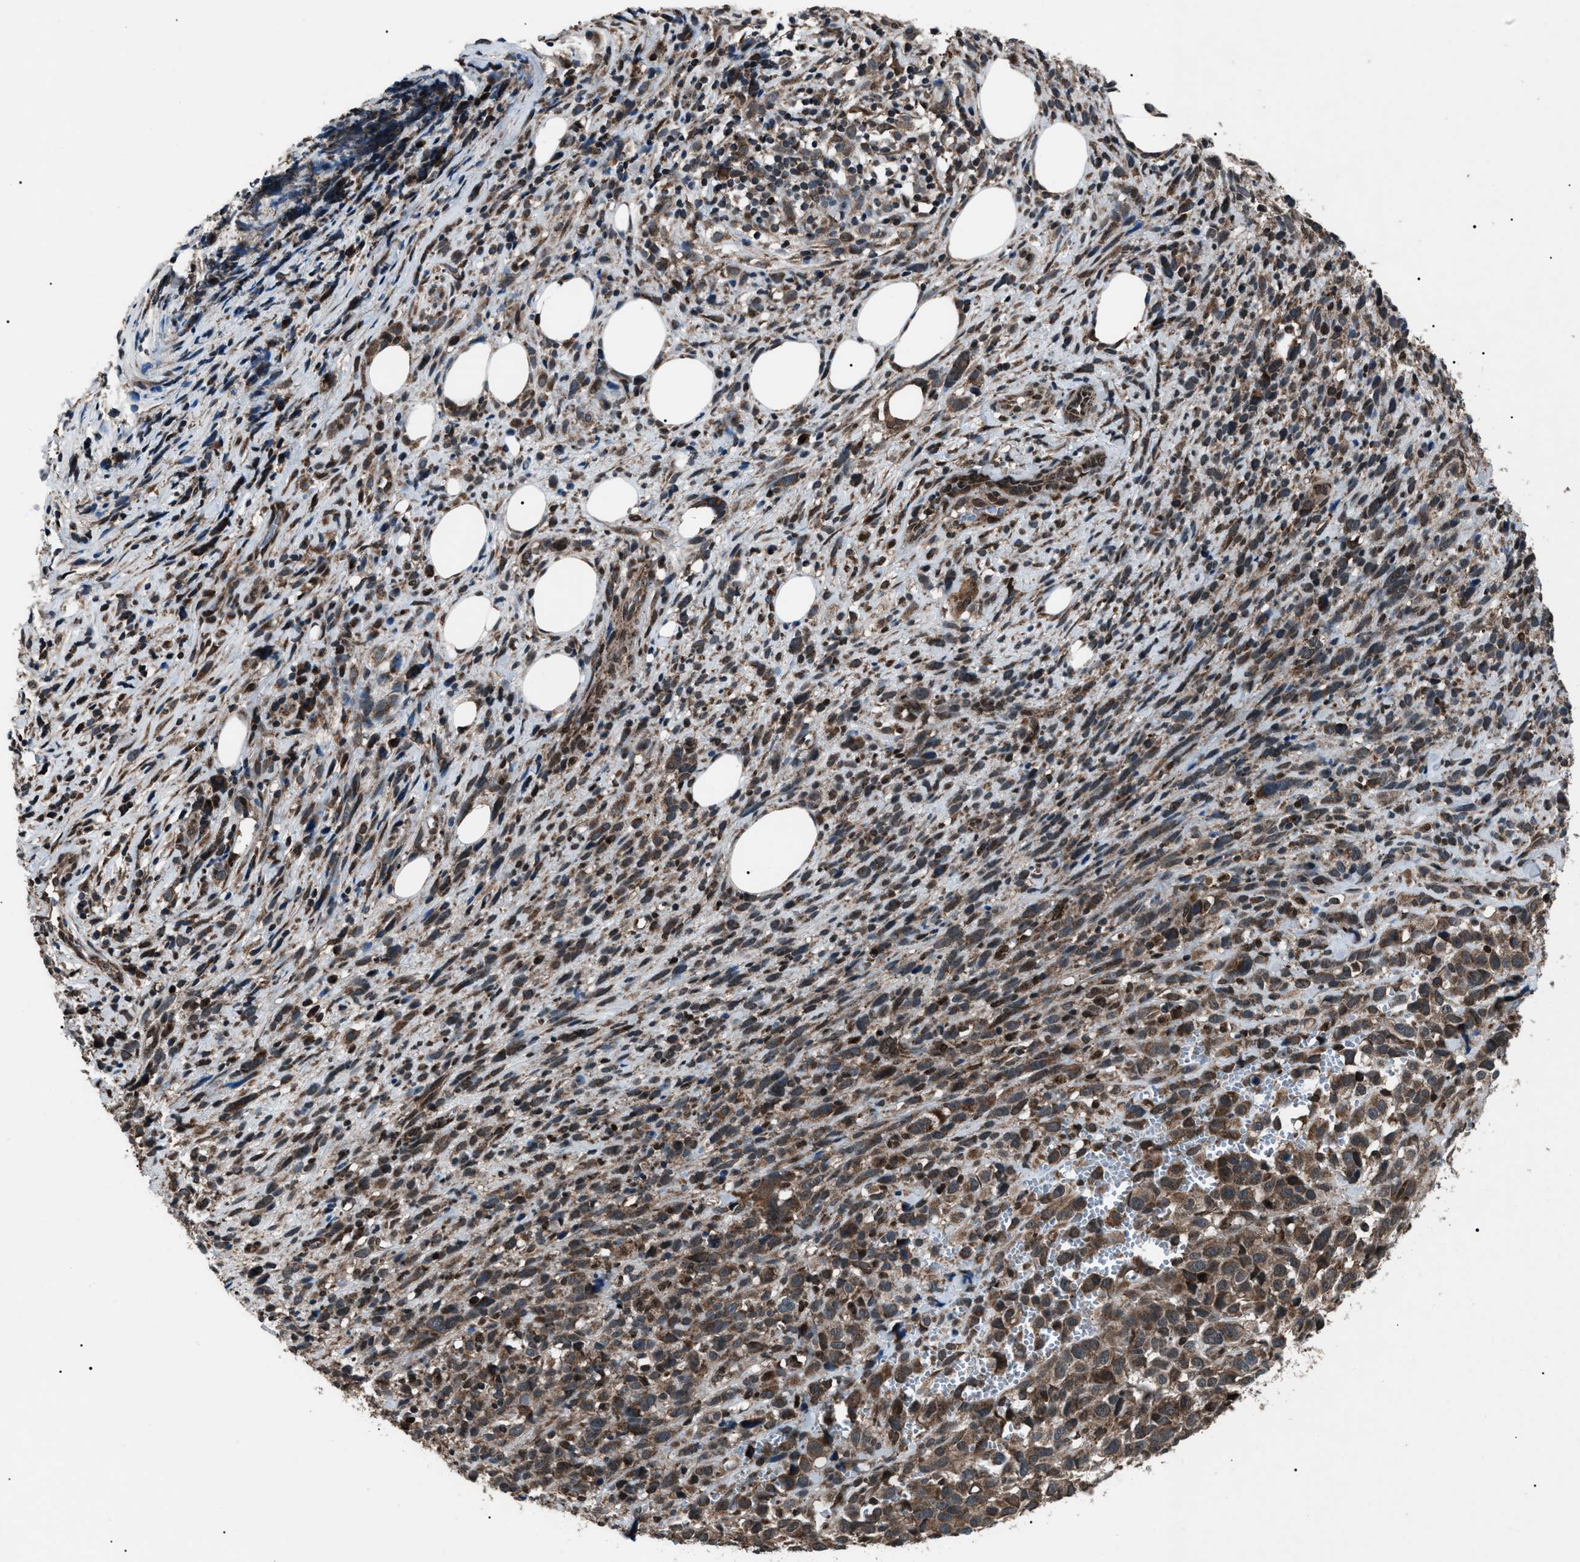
{"staining": {"intensity": "moderate", "quantity": ">75%", "location": "cytoplasmic/membranous"}, "tissue": "melanoma", "cell_type": "Tumor cells", "image_type": "cancer", "snomed": [{"axis": "morphology", "description": "Malignant melanoma, NOS"}, {"axis": "topography", "description": "Skin"}], "caption": "Protein analysis of malignant melanoma tissue reveals moderate cytoplasmic/membranous expression in approximately >75% of tumor cells.", "gene": "ZFAND2A", "patient": {"sex": "female", "age": 55}}